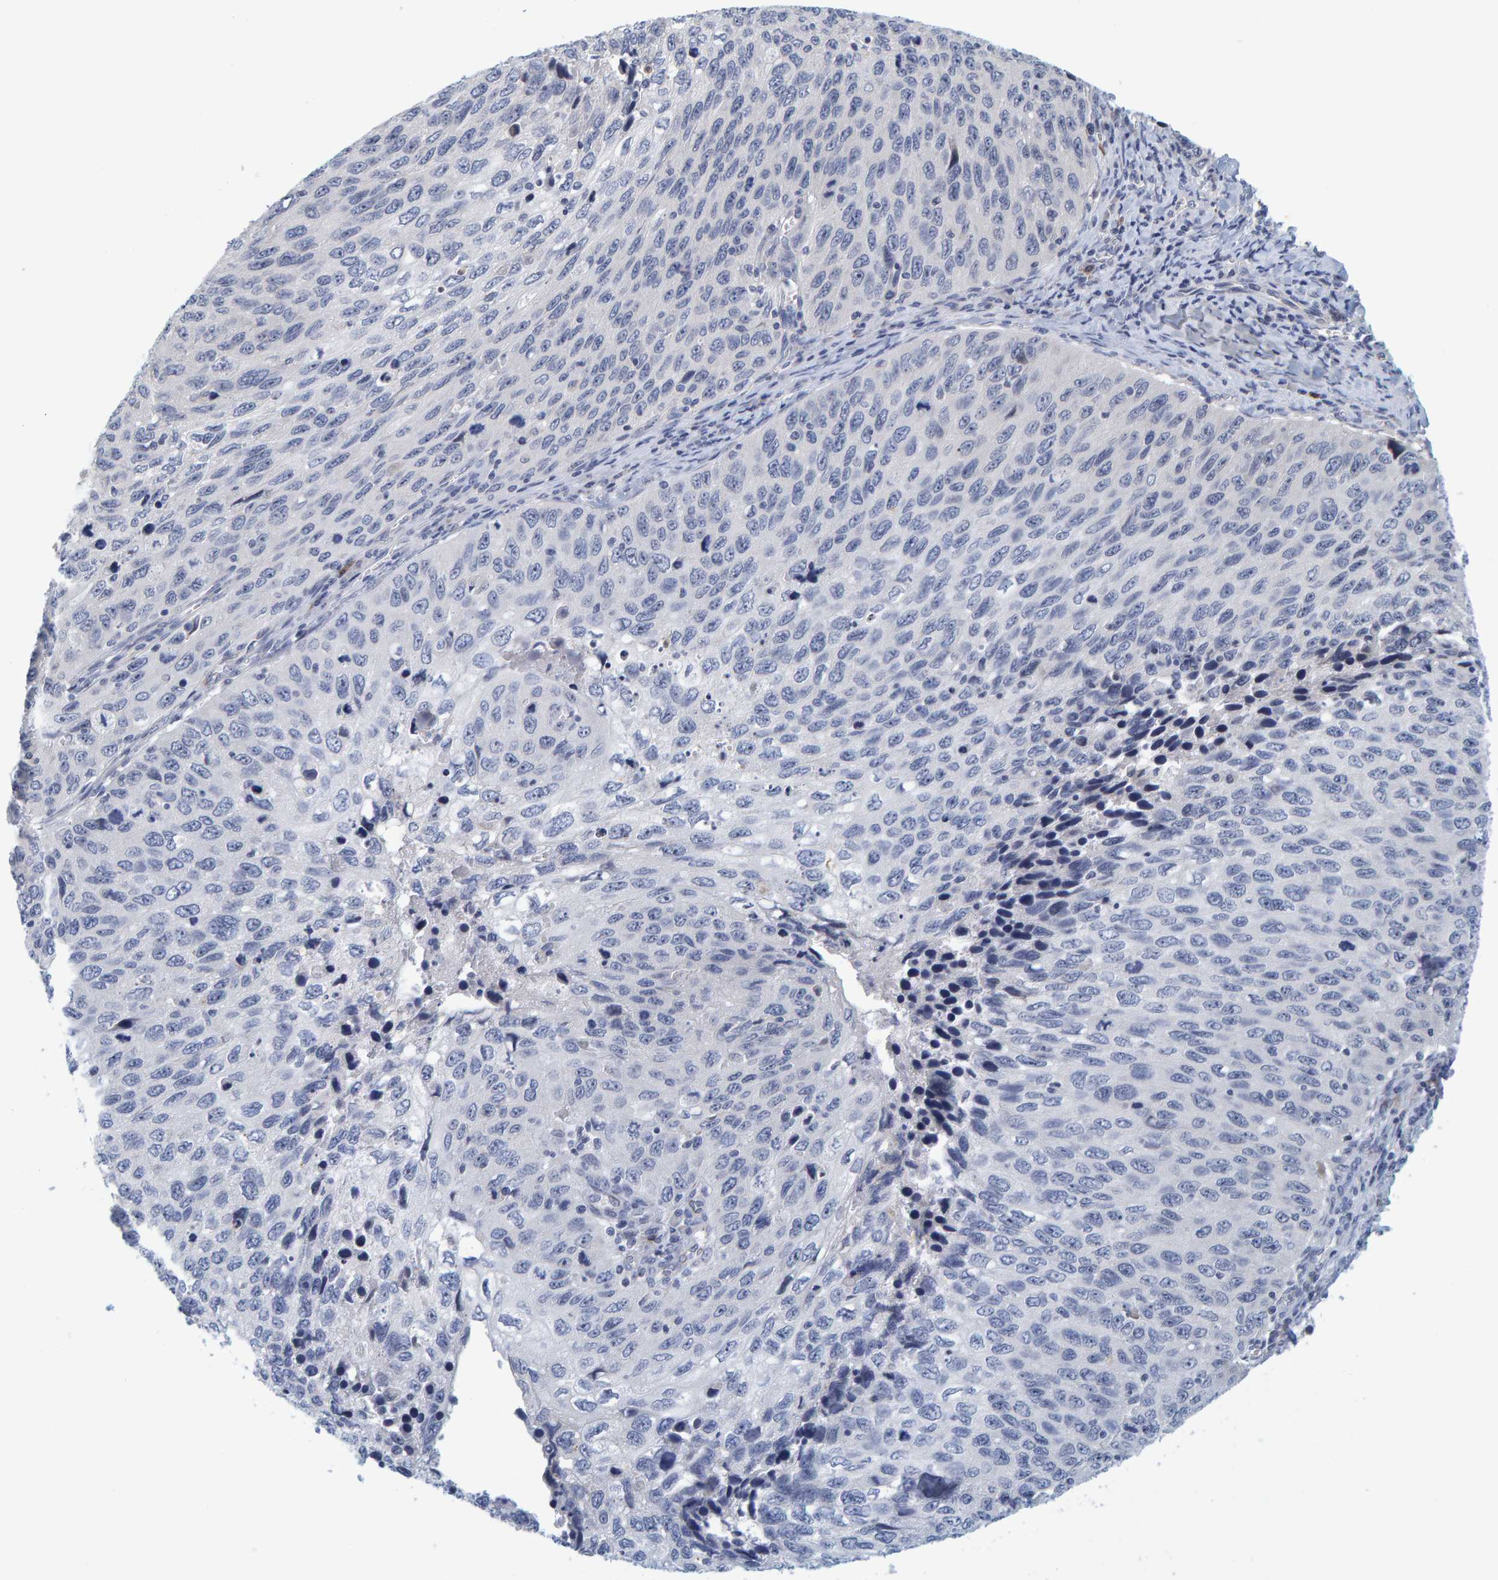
{"staining": {"intensity": "negative", "quantity": "none", "location": "none"}, "tissue": "cervical cancer", "cell_type": "Tumor cells", "image_type": "cancer", "snomed": [{"axis": "morphology", "description": "Squamous cell carcinoma, NOS"}, {"axis": "topography", "description": "Cervix"}], "caption": "This histopathology image is of cervical cancer stained with immunohistochemistry to label a protein in brown with the nuclei are counter-stained blue. There is no staining in tumor cells.", "gene": "ZNF77", "patient": {"sex": "female", "age": 53}}